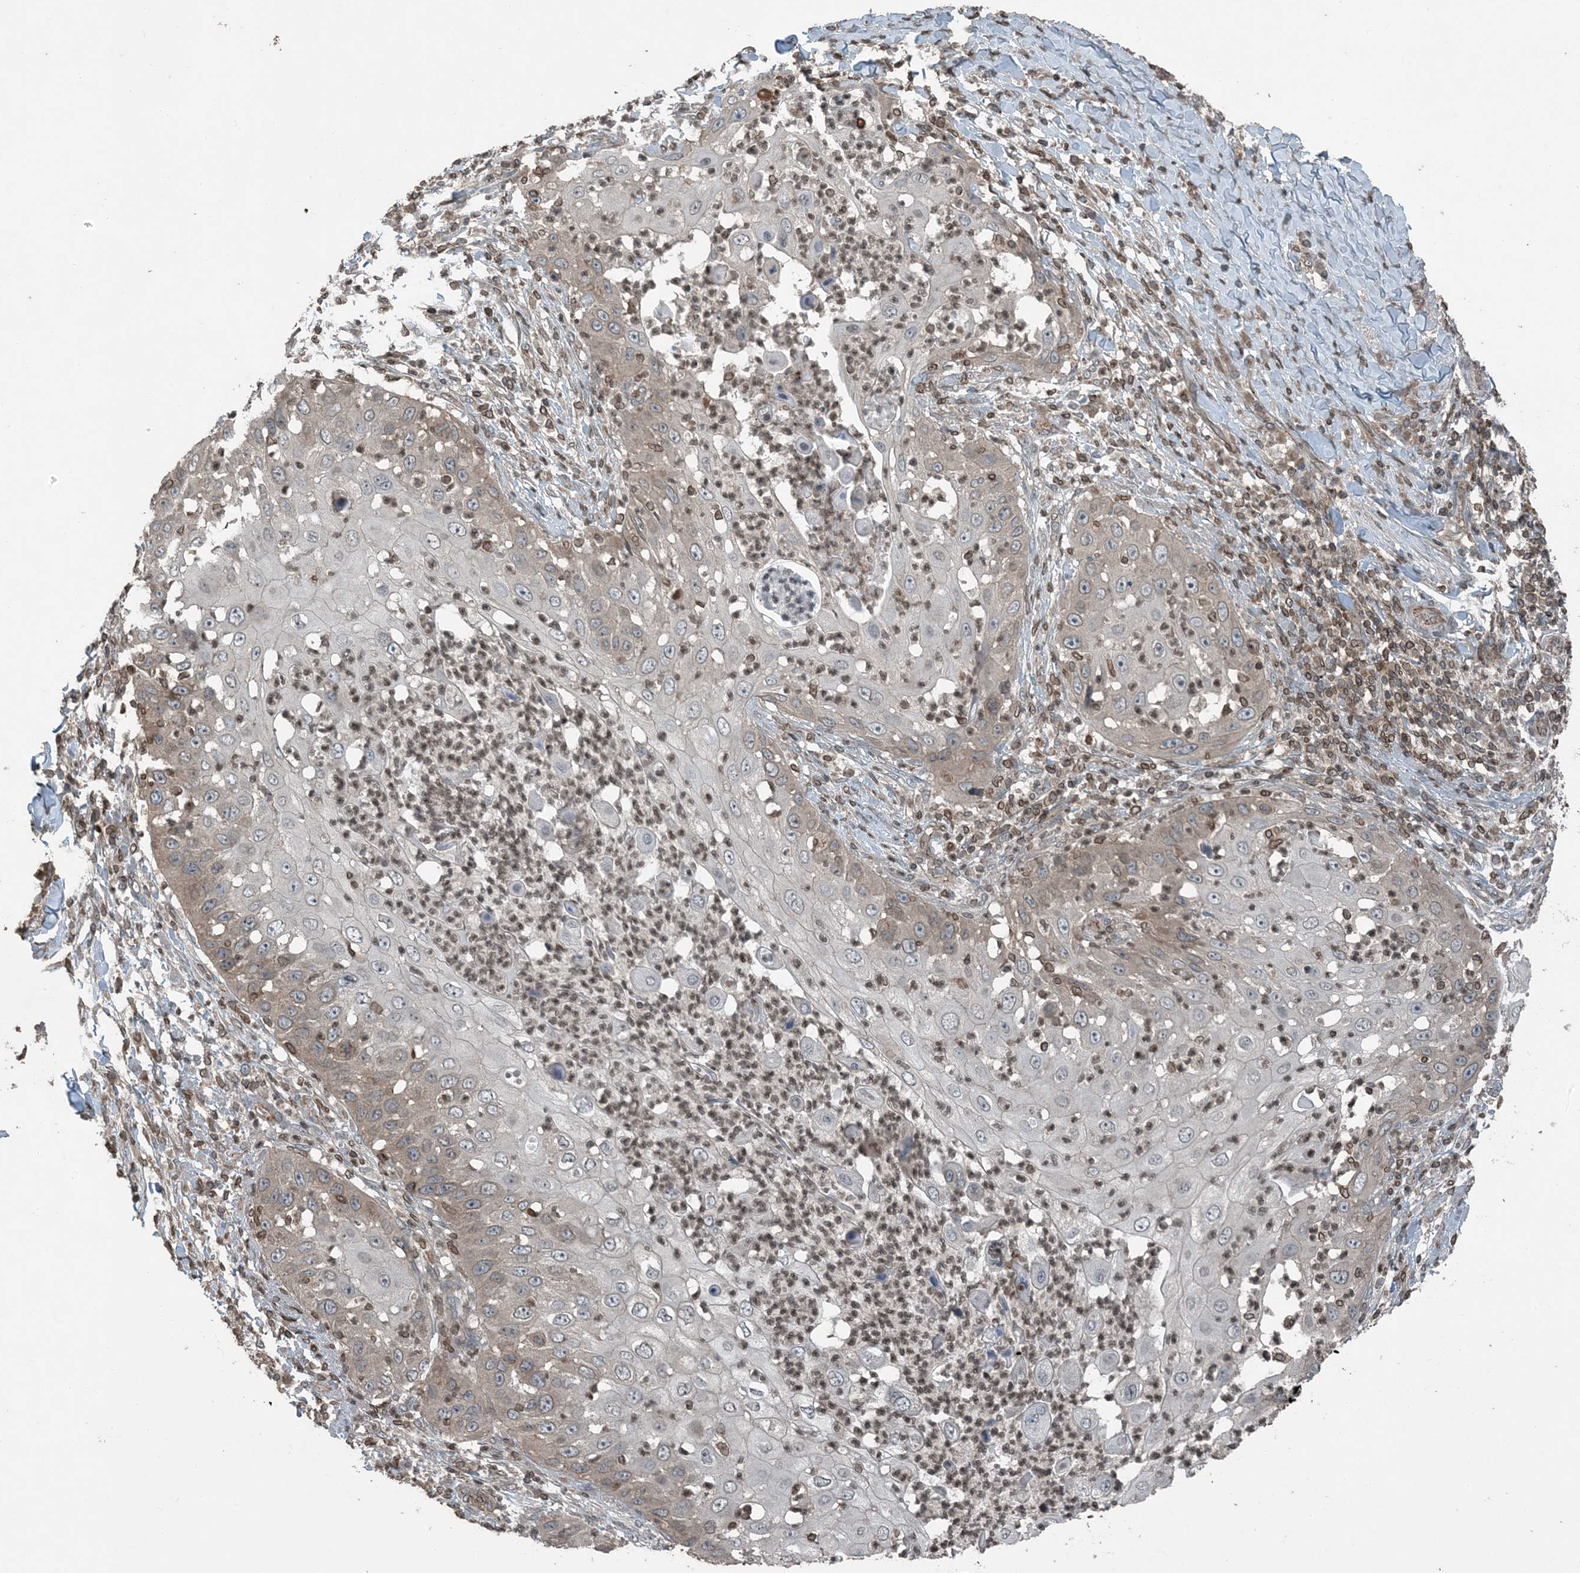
{"staining": {"intensity": "weak", "quantity": ">75%", "location": "cytoplasmic/membranous,nuclear"}, "tissue": "skin cancer", "cell_type": "Tumor cells", "image_type": "cancer", "snomed": [{"axis": "morphology", "description": "Squamous cell carcinoma, NOS"}, {"axis": "topography", "description": "Skin"}], "caption": "A micrograph of human skin cancer stained for a protein exhibits weak cytoplasmic/membranous and nuclear brown staining in tumor cells.", "gene": "ZFAND2B", "patient": {"sex": "female", "age": 44}}